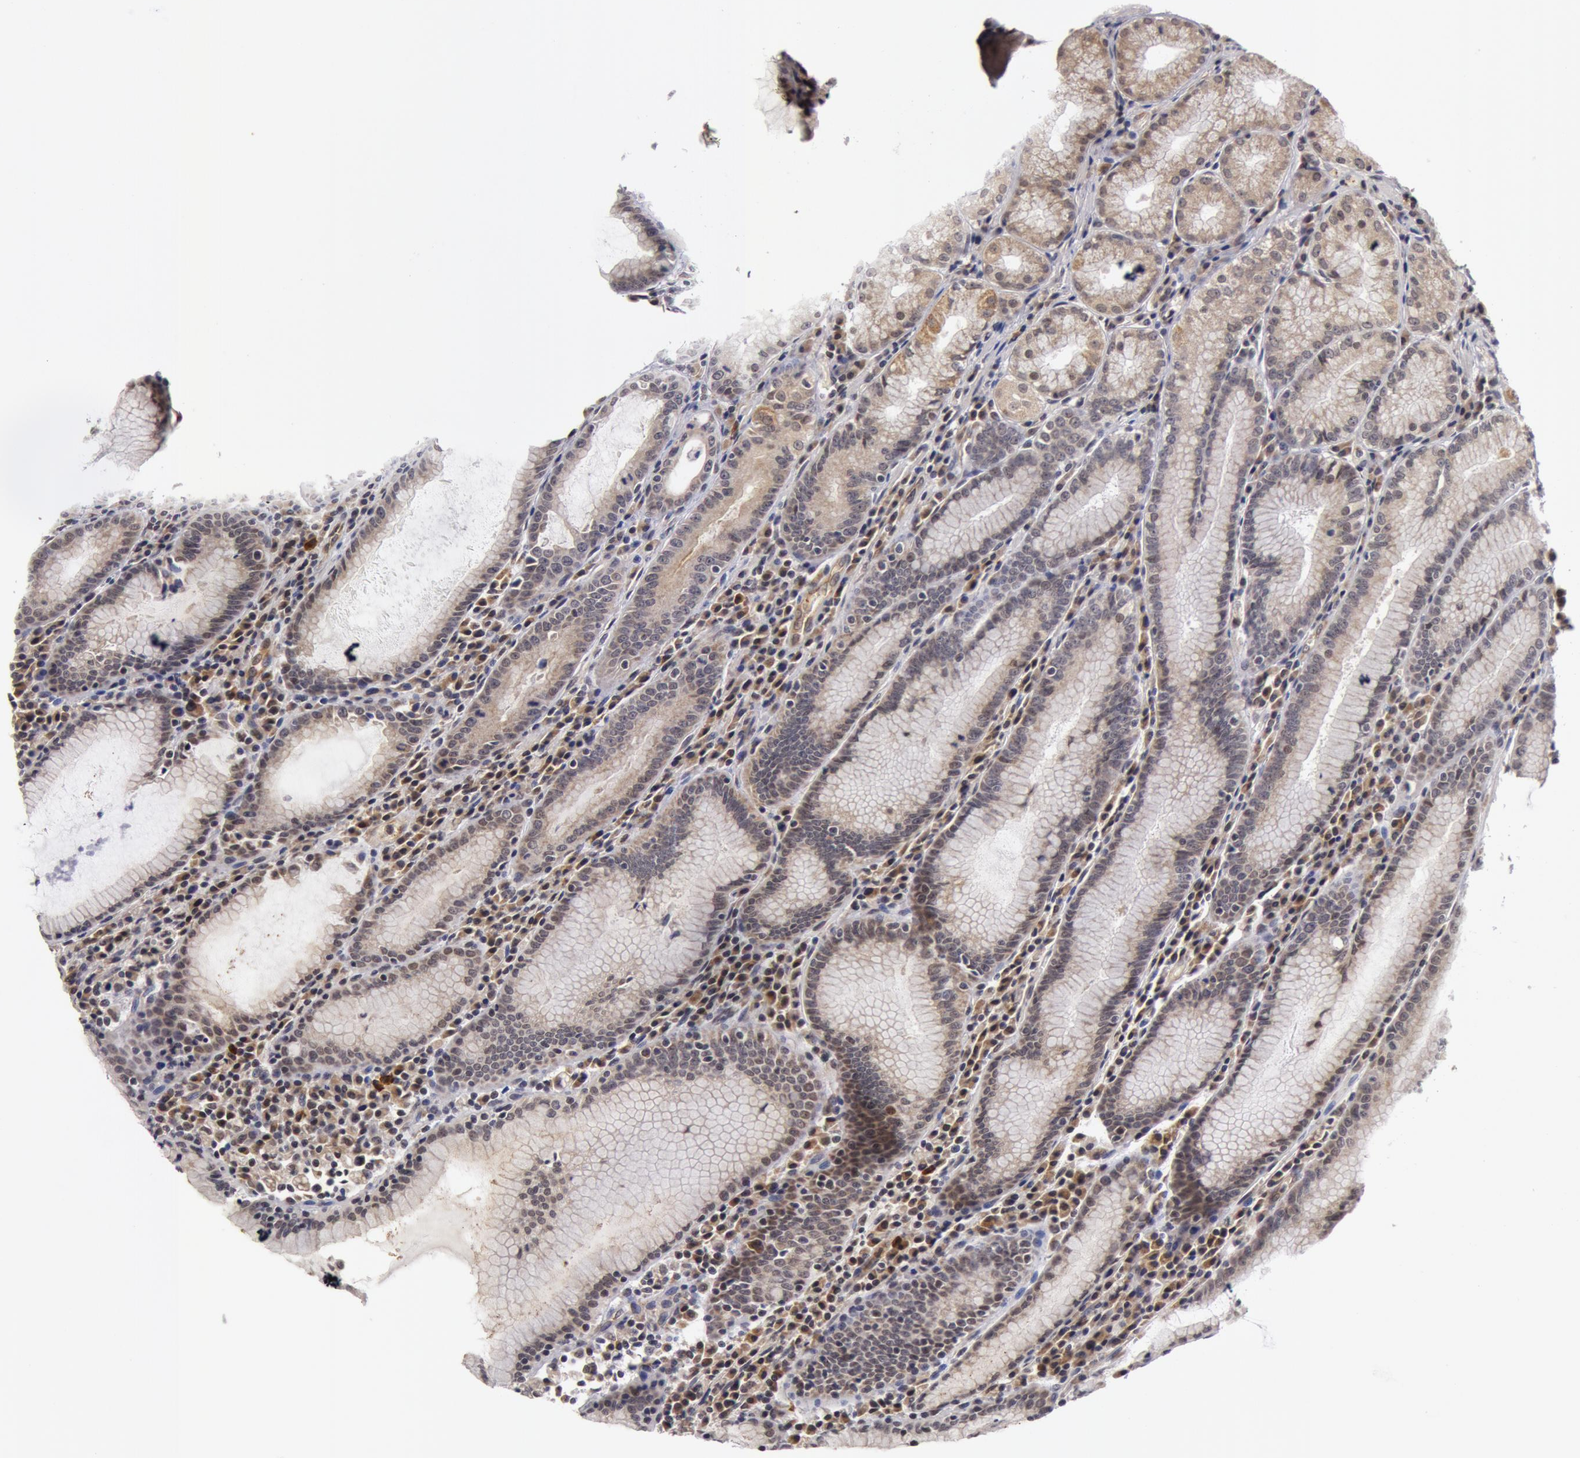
{"staining": {"intensity": "moderate", "quantity": "25%-75%", "location": "cytoplasmic/membranous"}, "tissue": "stomach", "cell_type": "Glandular cells", "image_type": "normal", "snomed": [{"axis": "morphology", "description": "Normal tissue, NOS"}, {"axis": "topography", "description": "Stomach, lower"}], "caption": "Glandular cells reveal moderate cytoplasmic/membranous expression in about 25%-75% of cells in normal stomach. (DAB IHC, brown staining for protein, blue staining for nuclei).", "gene": "SYTL4", "patient": {"sex": "female", "age": 43}}